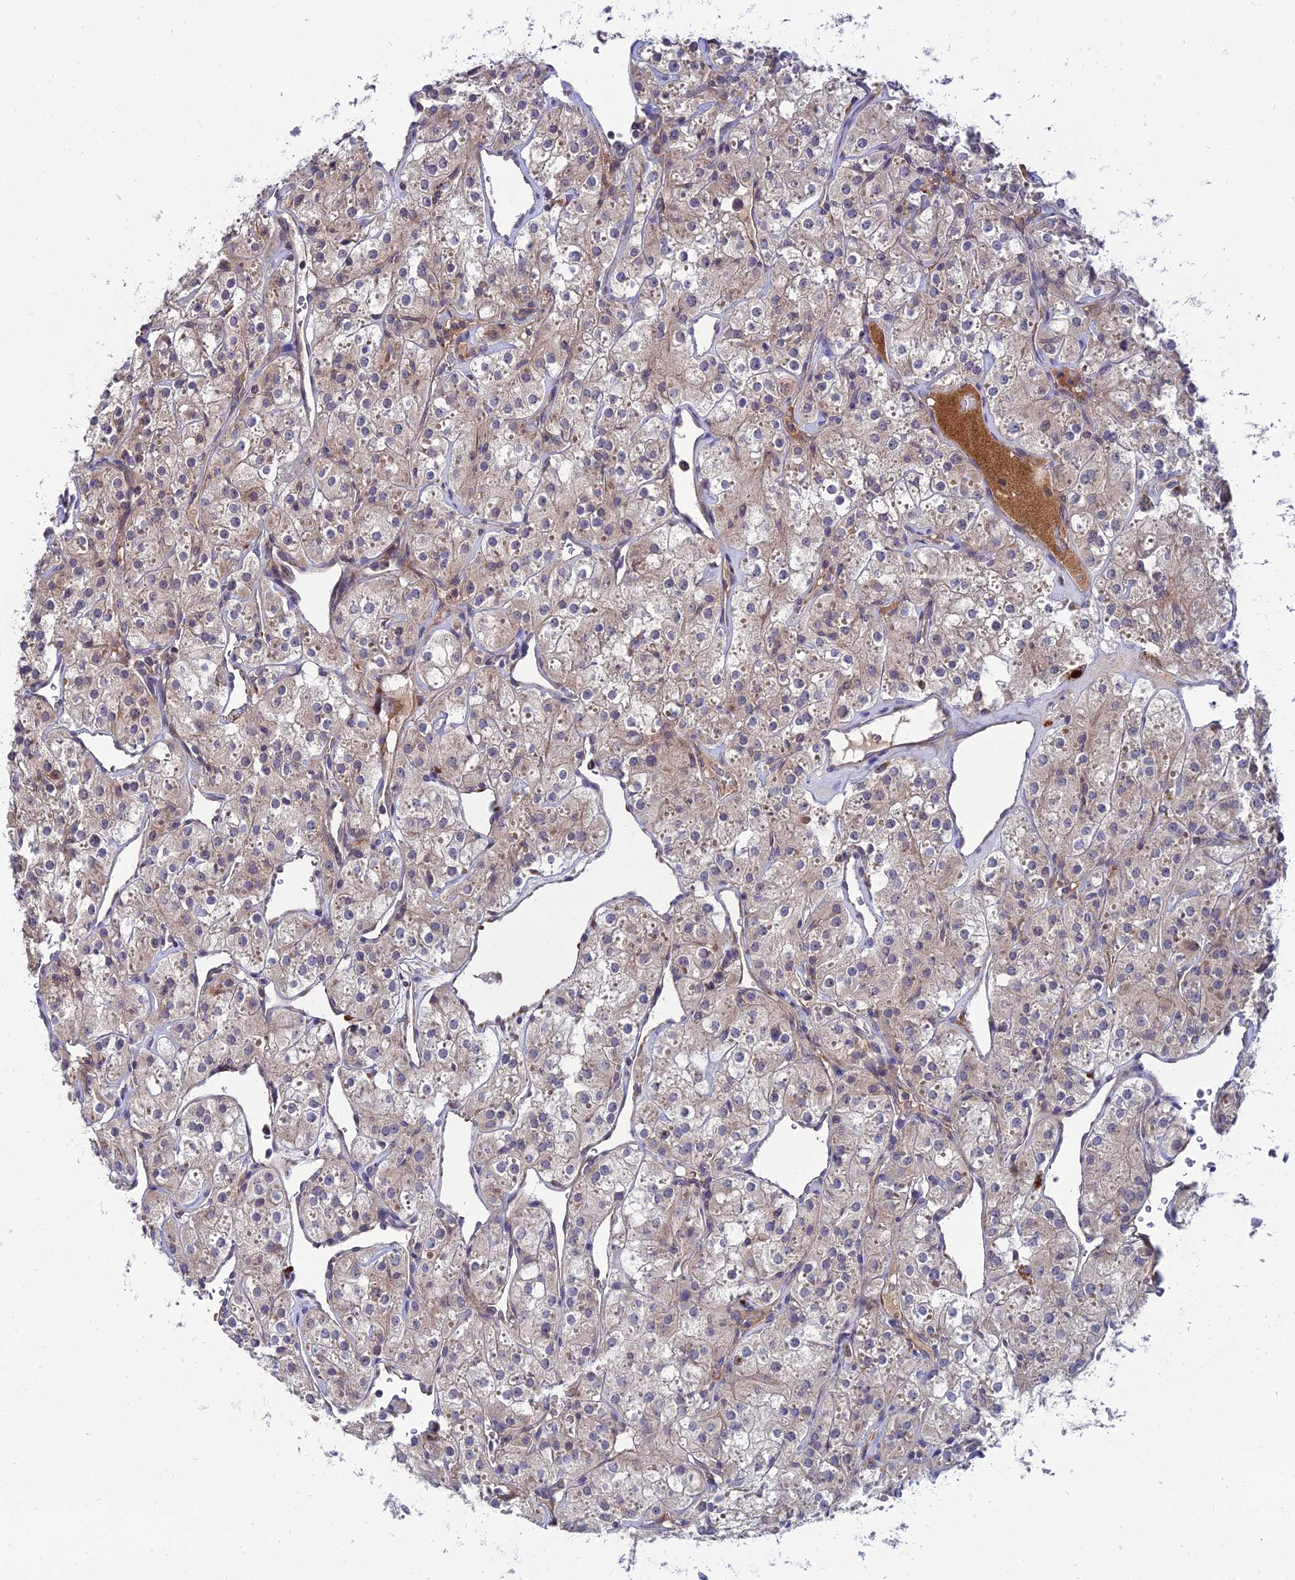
{"staining": {"intensity": "weak", "quantity": "25%-75%", "location": "cytoplasmic/membranous"}, "tissue": "renal cancer", "cell_type": "Tumor cells", "image_type": "cancer", "snomed": [{"axis": "morphology", "description": "Adenocarcinoma, NOS"}, {"axis": "topography", "description": "Kidney"}], "caption": "Immunohistochemistry (DAB (3,3'-diaminobenzidine)) staining of adenocarcinoma (renal) demonstrates weak cytoplasmic/membranous protein expression in approximately 25%-75% of tumor cells. The staining was performed using DAB, with brown indicating positive protein expression. Nuclei are stained blue with hematoxylin.", "gene": "NPY", "patient": {"sex": "male", "age": 77}}